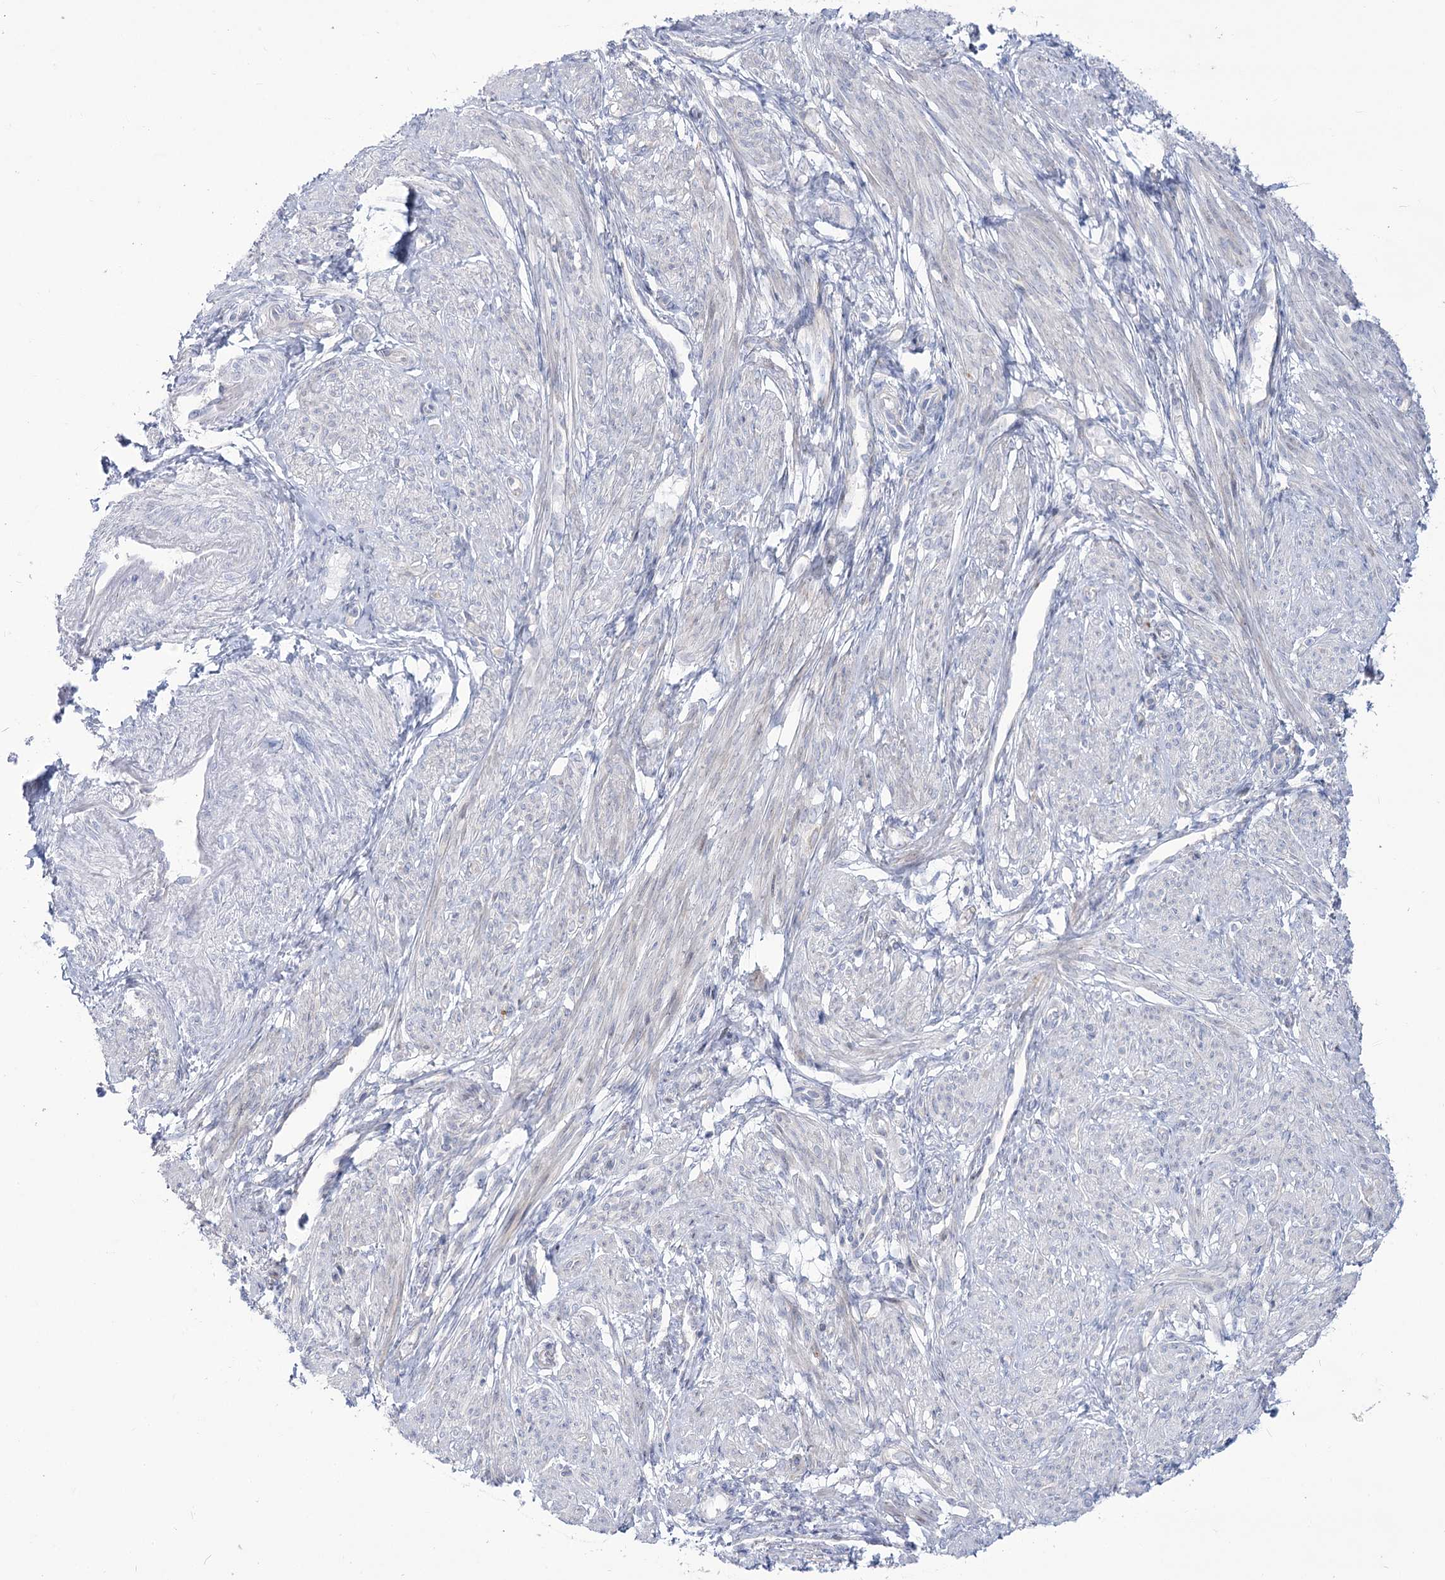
{"staining": {"intensity": "negative", "quantity": "none", "location": "none"}, "tissue": "smooth muscle", "cell_type": "Smooth muscle cells", "image_type": "normal", "snomed": [{"axis": "morphology", "description": "Normal tissue, NOS"}, {"axis": "topography", "description": "Smooth muscle"}], "caption": "This is a image of IHC staining of unremarkable smooth muscle, which shows no expression in smooth muscle cells.", "gene": "SUOX", "patient": {"sex": "female", "age": 39}}